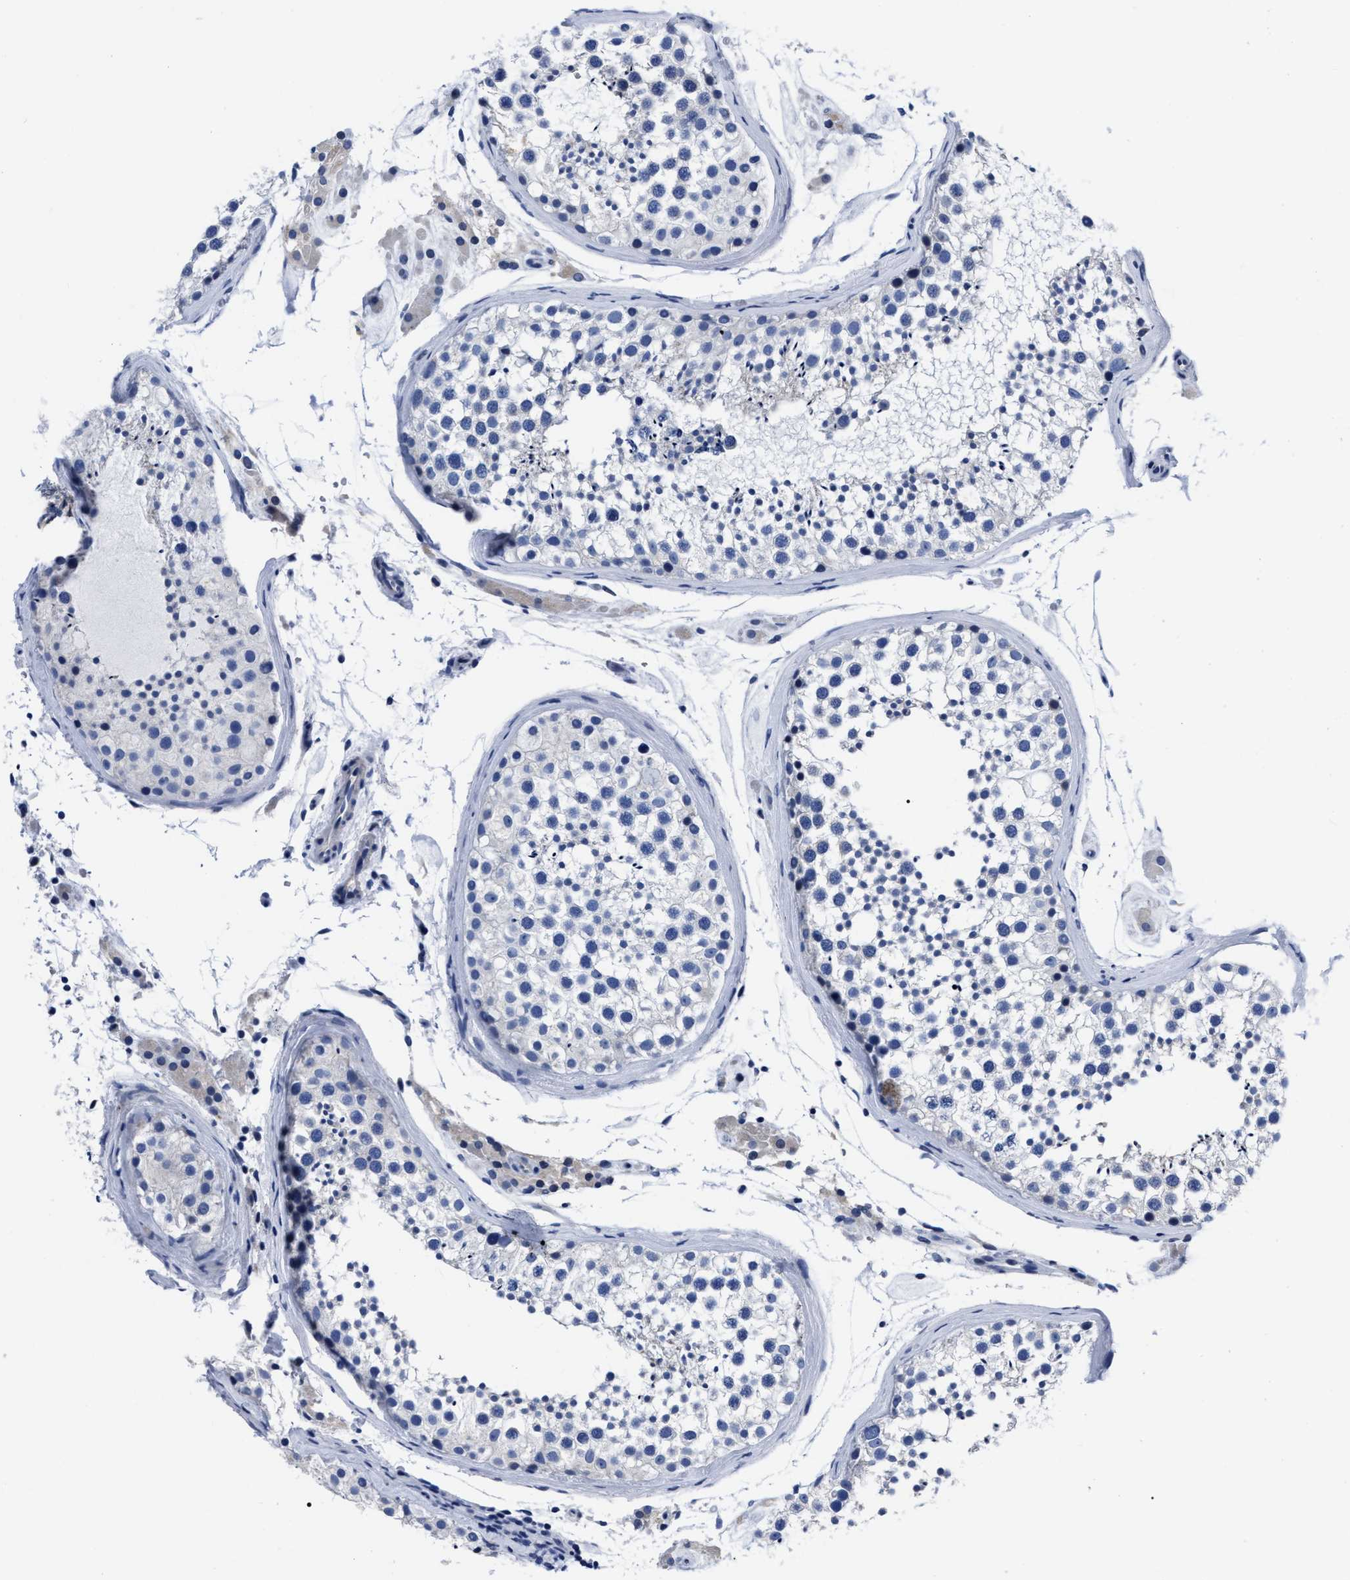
{"staining": {"intensity": "weak", "quantity": "<25%", "location": "cytoplasmic/membranous"}, "tissue": "testis", "cell_type": "Cells in seminiferous ducts", "image_type": "normal", "snomed": [{"axis": "morphology", "description": "Normal tissue, NOS"}, {"axis": "topography", "description": "Testis"}], "caption": "Cells in seminiferous ducts show no significant staining in unremarkable testis.", "gene": "MOV10L1", "patient": {"sex": "male", "age": 46}}